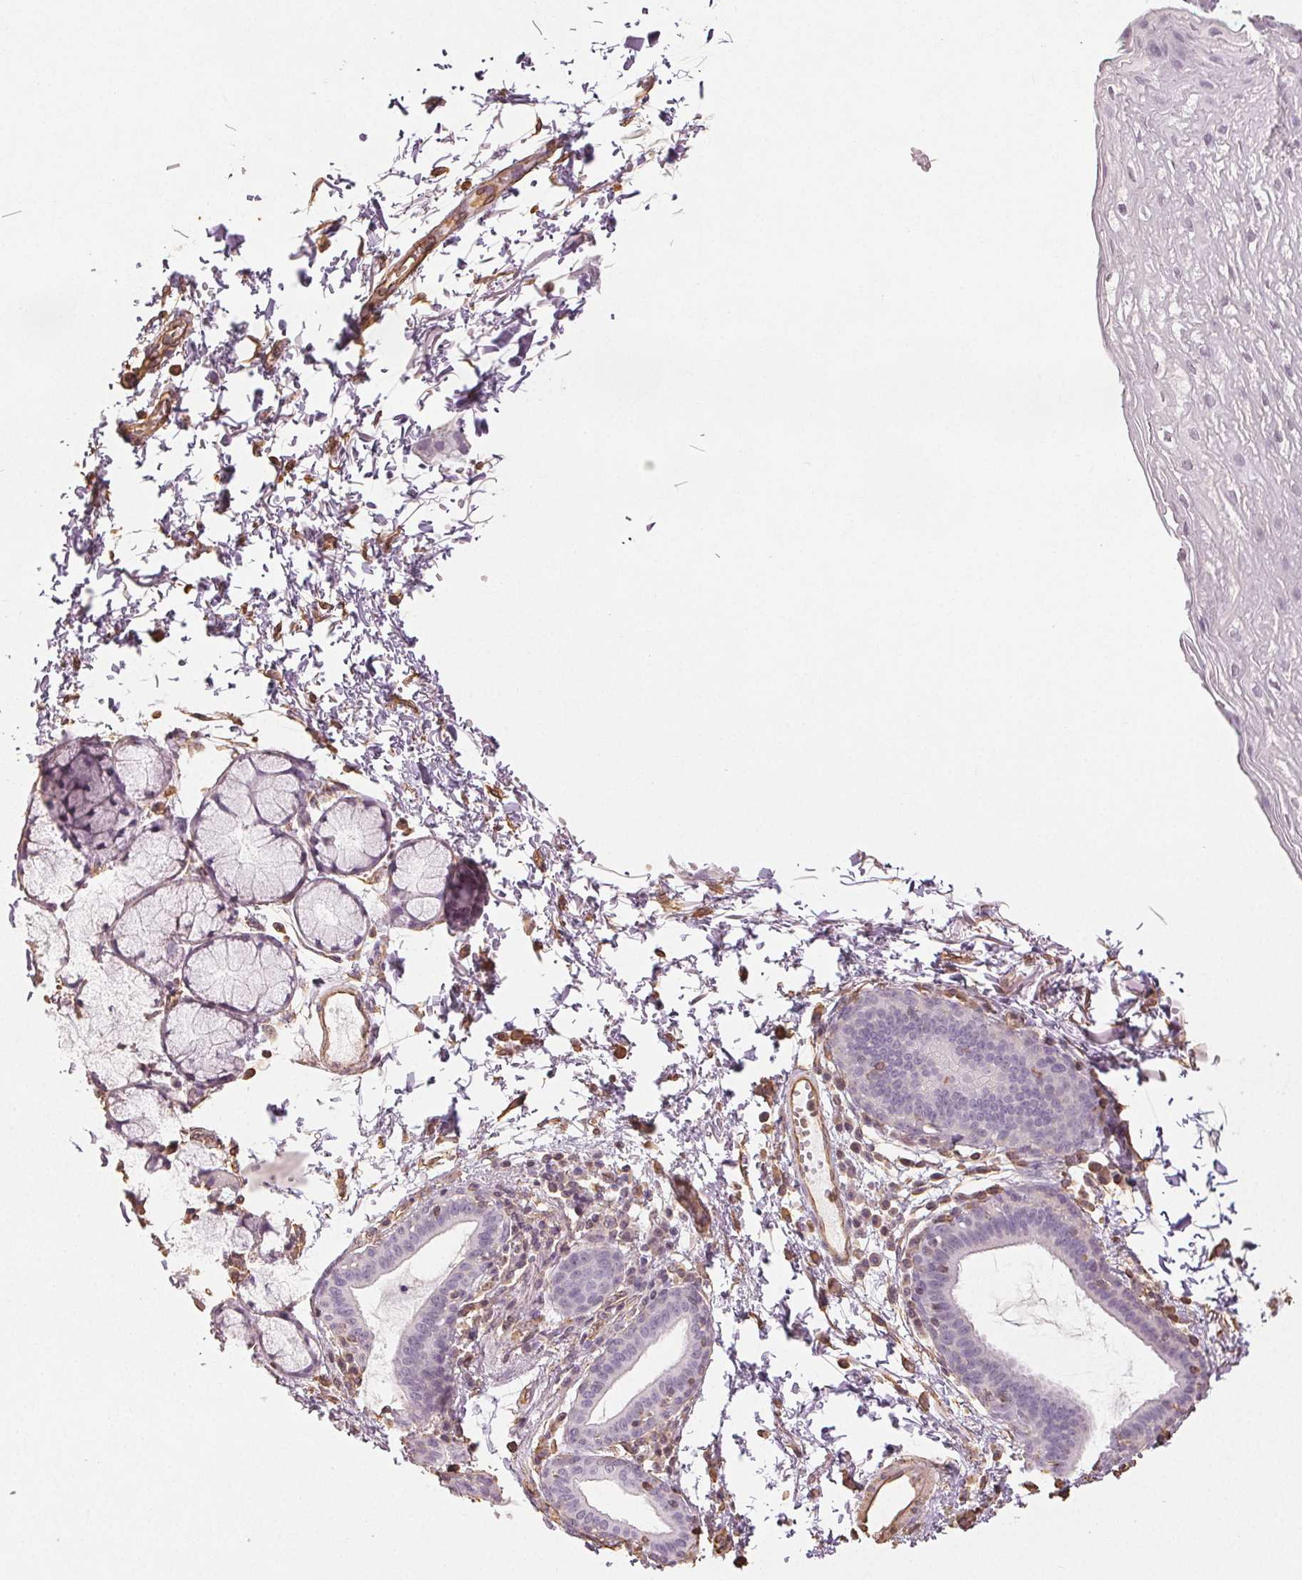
{"staining": {"intensity": "negative", "quantity": "none", "location": "none"}, "tissue": "esophagus", "cell_type": "Squamous epithelial cells", "image_type": "normal", "snomed": [{"axis": "morphology", "description": "Normal tissue, NOS"}, {"axis": "topography", "description": "Esophagus"}], "caption": "DAB immunohistochemical staining of benign esophagus displays no significant positivity in squamous epithelial cells.", "gene": "COL7A1", "patient": {"sex": "female", "age": 81}}